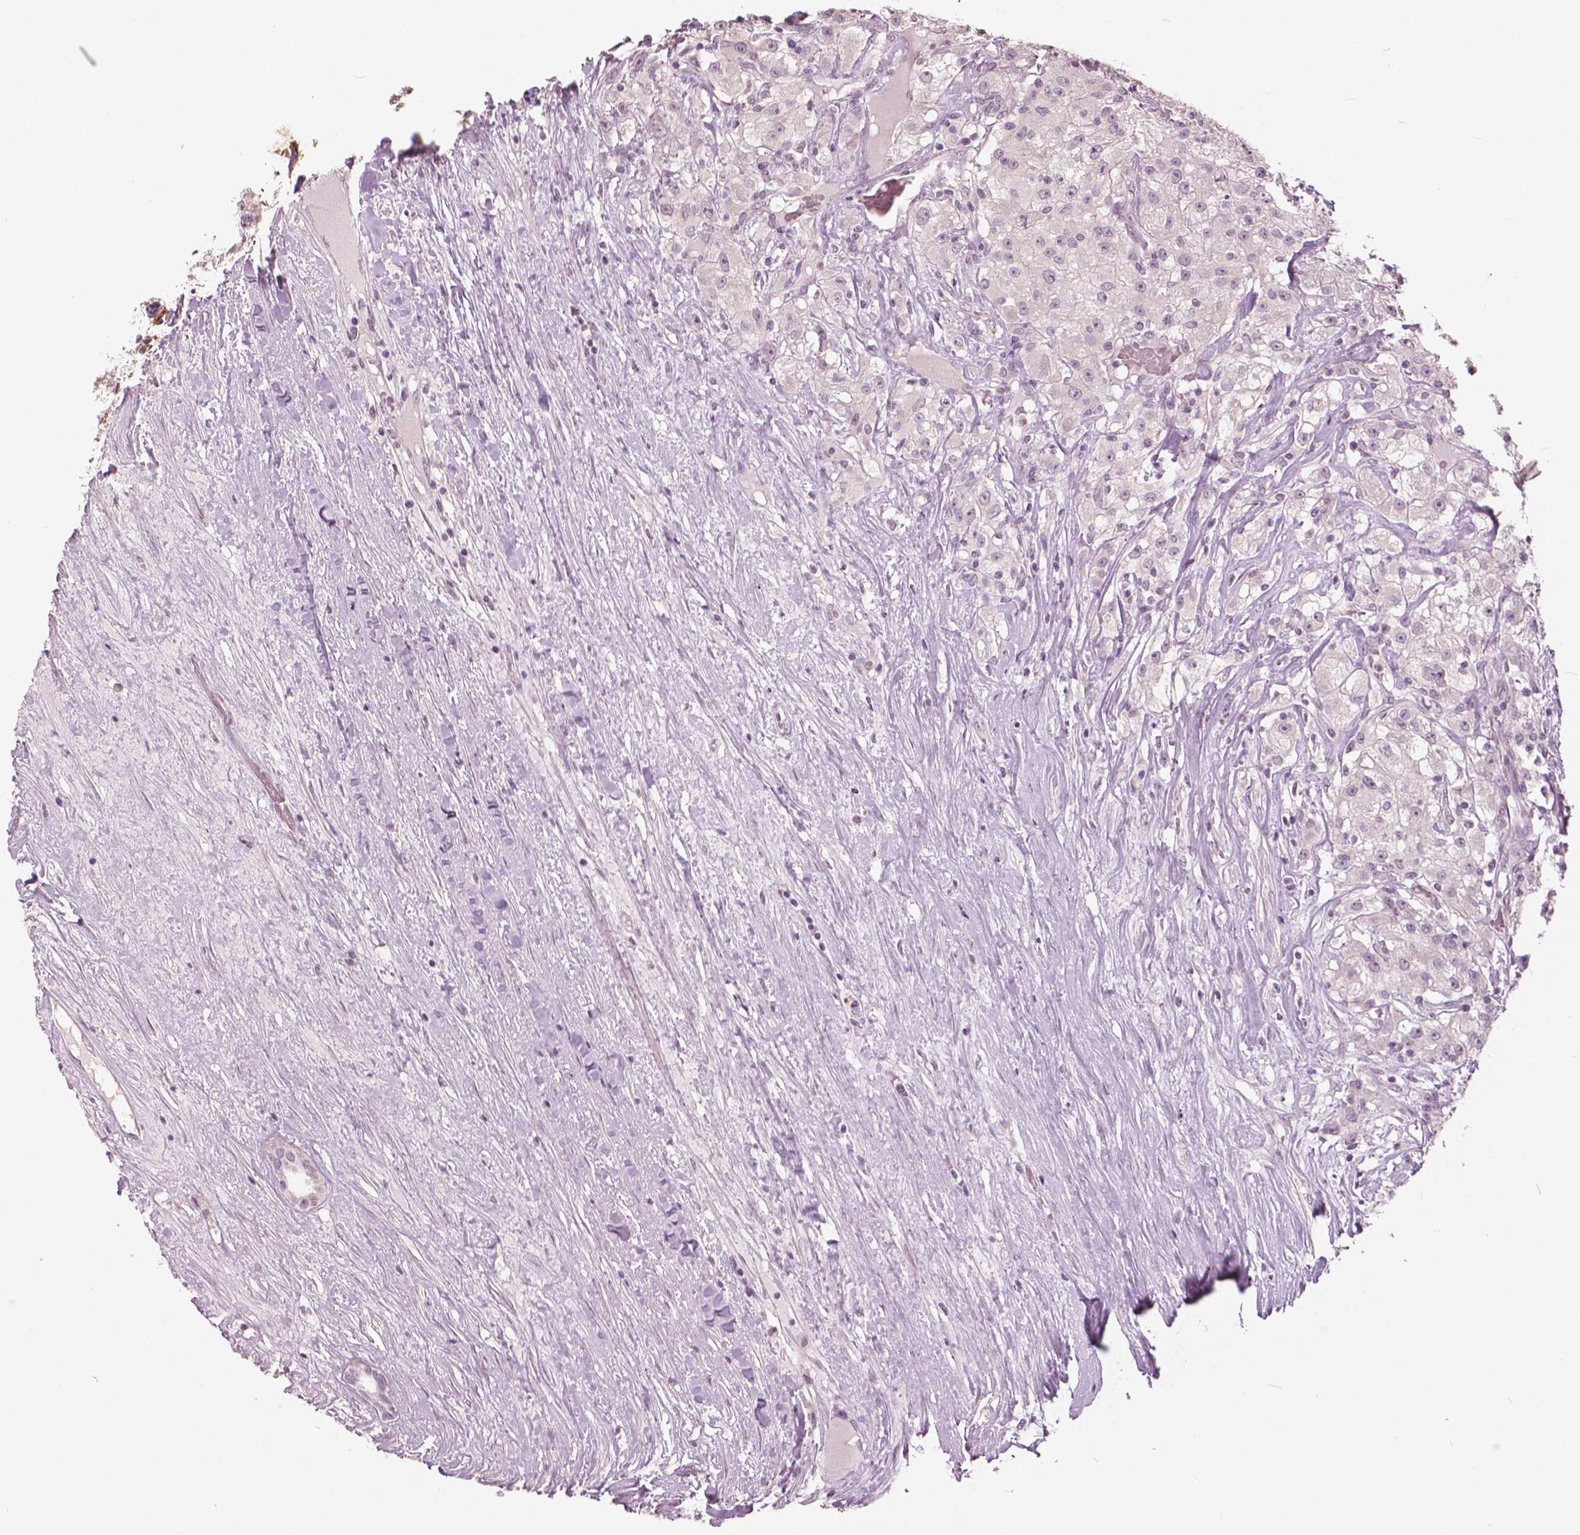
{"staining": {"intensity": "negative", "quantity": "none", "location": "none"}, "tissue": "renal cancer", "cell_type": "Tumor cells", "image_type": "cancer", "snomed": [{"axis": "morphology", "description": "Adenocarcinoma, NOS"}, {"axis": "topography", "description": "Kidney"}], "caption": "Micrograph shows no protein staining in tumor cells of renal cancer (adenocarcinoma) tissue.", "gene": "NANOG", "patient": {"sex": "female", "age": 67}}